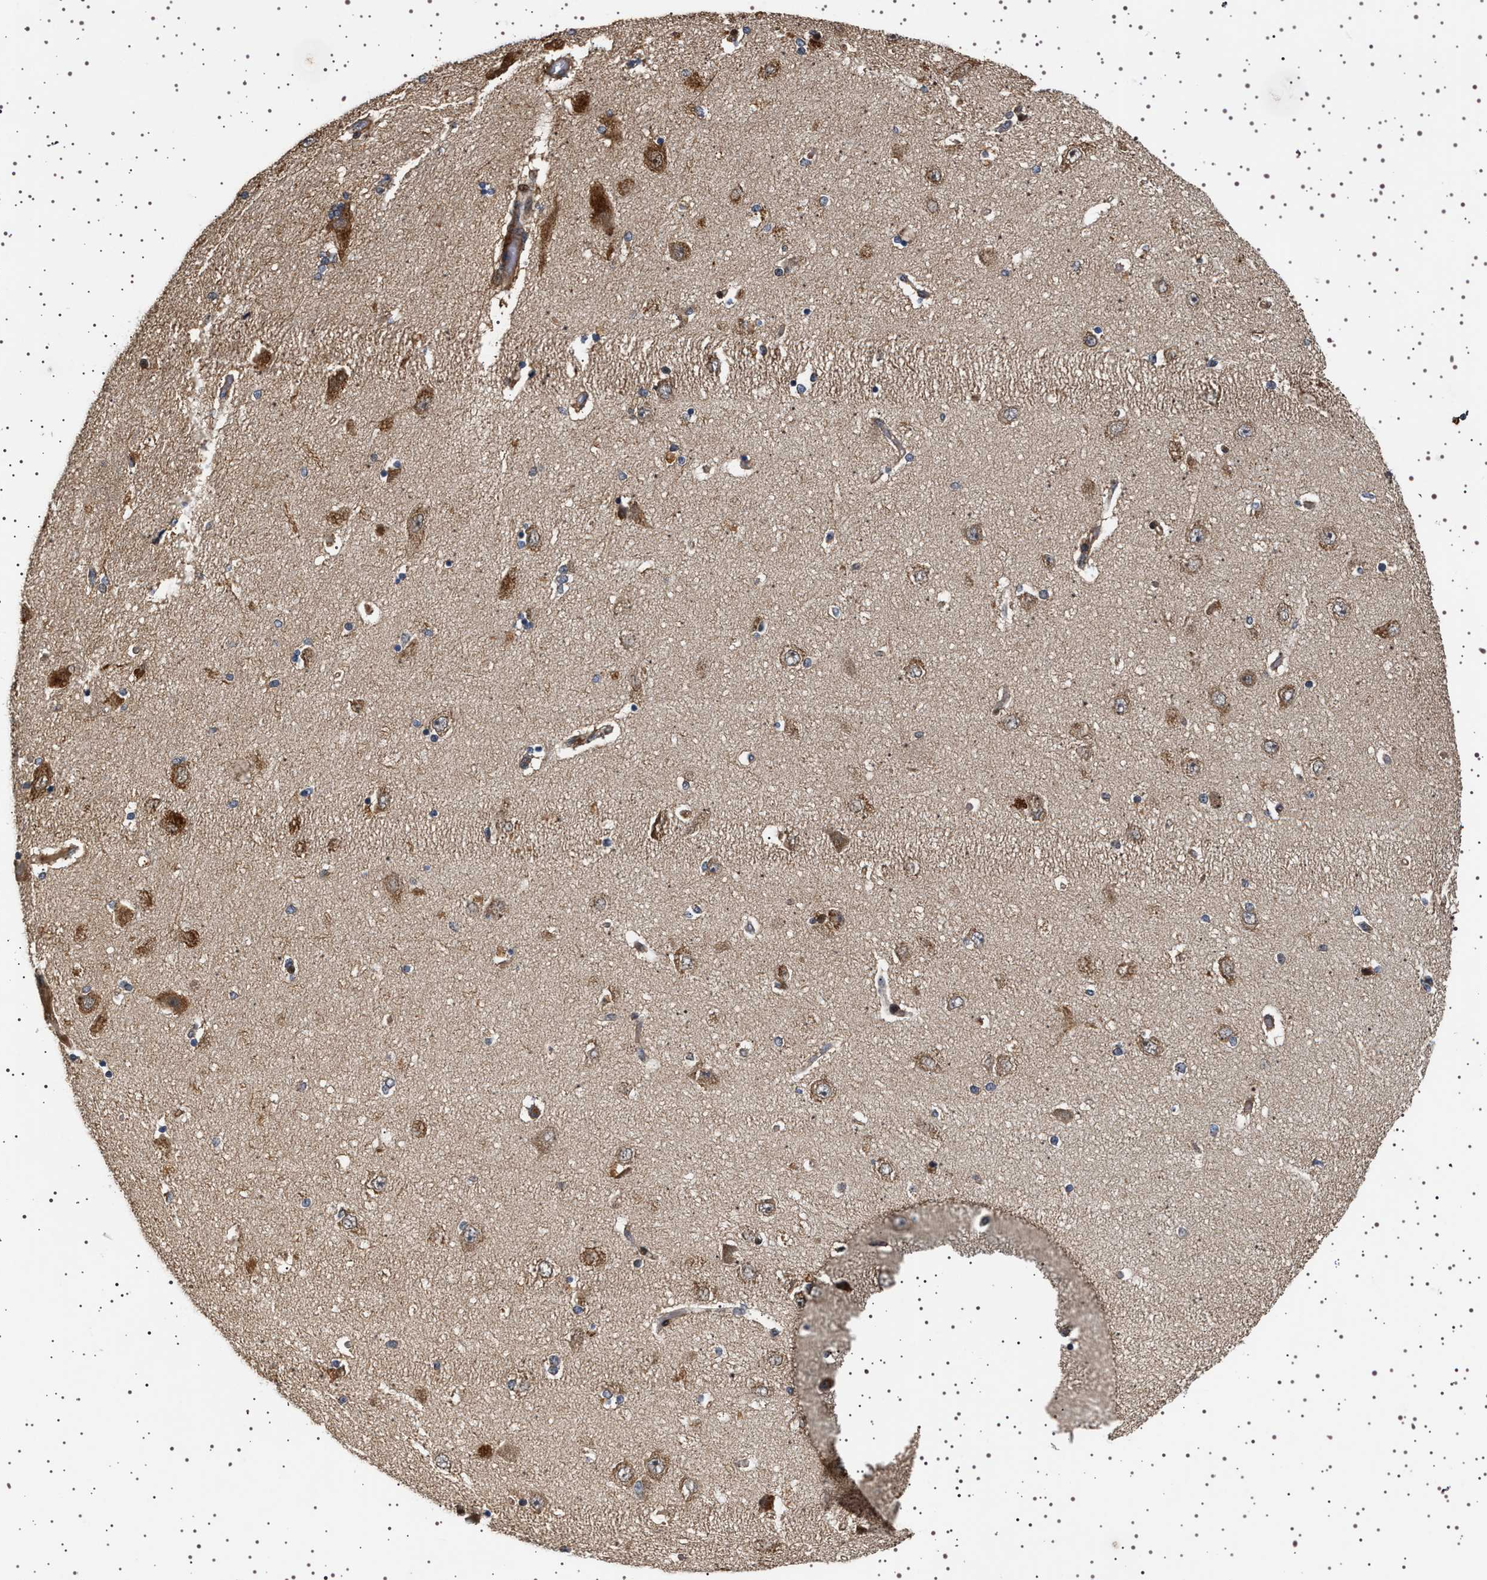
{"staining": {"intensity": "negative", "quantity": "none", "location": "none"}, "tissue": "hippocampus", "cell_type": "Glial cells", "image_type": "normal", "snomed": [{"axis": "morphology", "description": "Normal tissue, NOS"}, {"axis": "topography", "description": "Hippocampus"}], "caption": "Histopathology image shows no significant protein staining in glial cells of unremarkable hippocampus.", "gene": "GUCY1B1", "patient": {"sex": "female", "age": 54}}